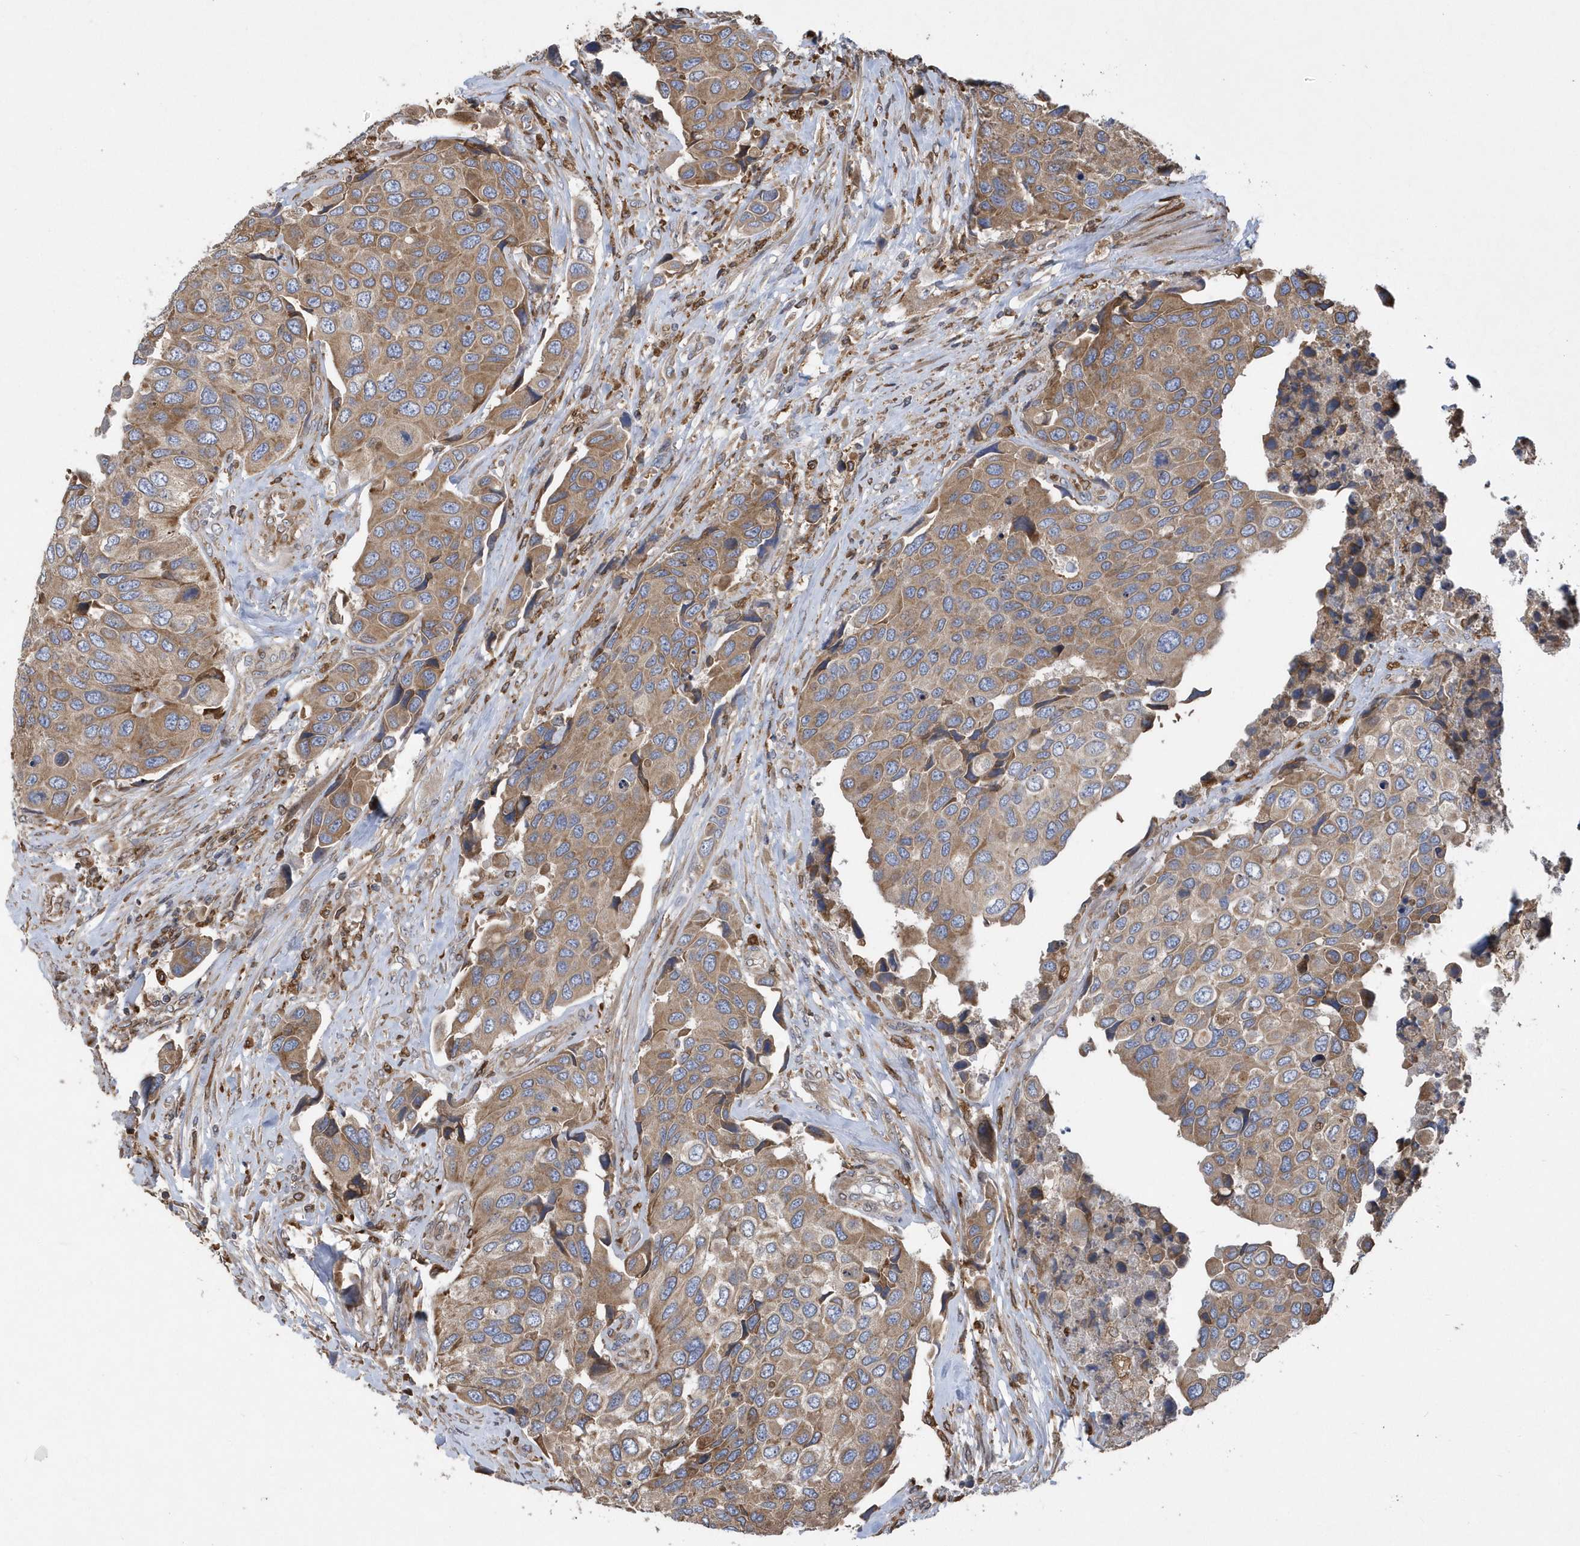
{"staining": {"intensity": "moderate", "quantity": ">75%", "location": "cytoplasmic/membranous"}, "tissue": "urothelial cancer", "cell_type": "Tumor cells", "image_type": "cancer", "snomed": [{"axis": "morphology", "description": "Urothelial carcinoma, High grade"}, {"axis": "topography", "description": "Urinary bladder"}], "caption": "About >75% of tumor cells in urothelial carcinoma (high-grade) exhibit moderate cytoplasmic/membranous protein staining as visualized by brown immunohistochemical staining.", "gene": "VAMP7", "patient": {"sex": "male", "age": 74}}